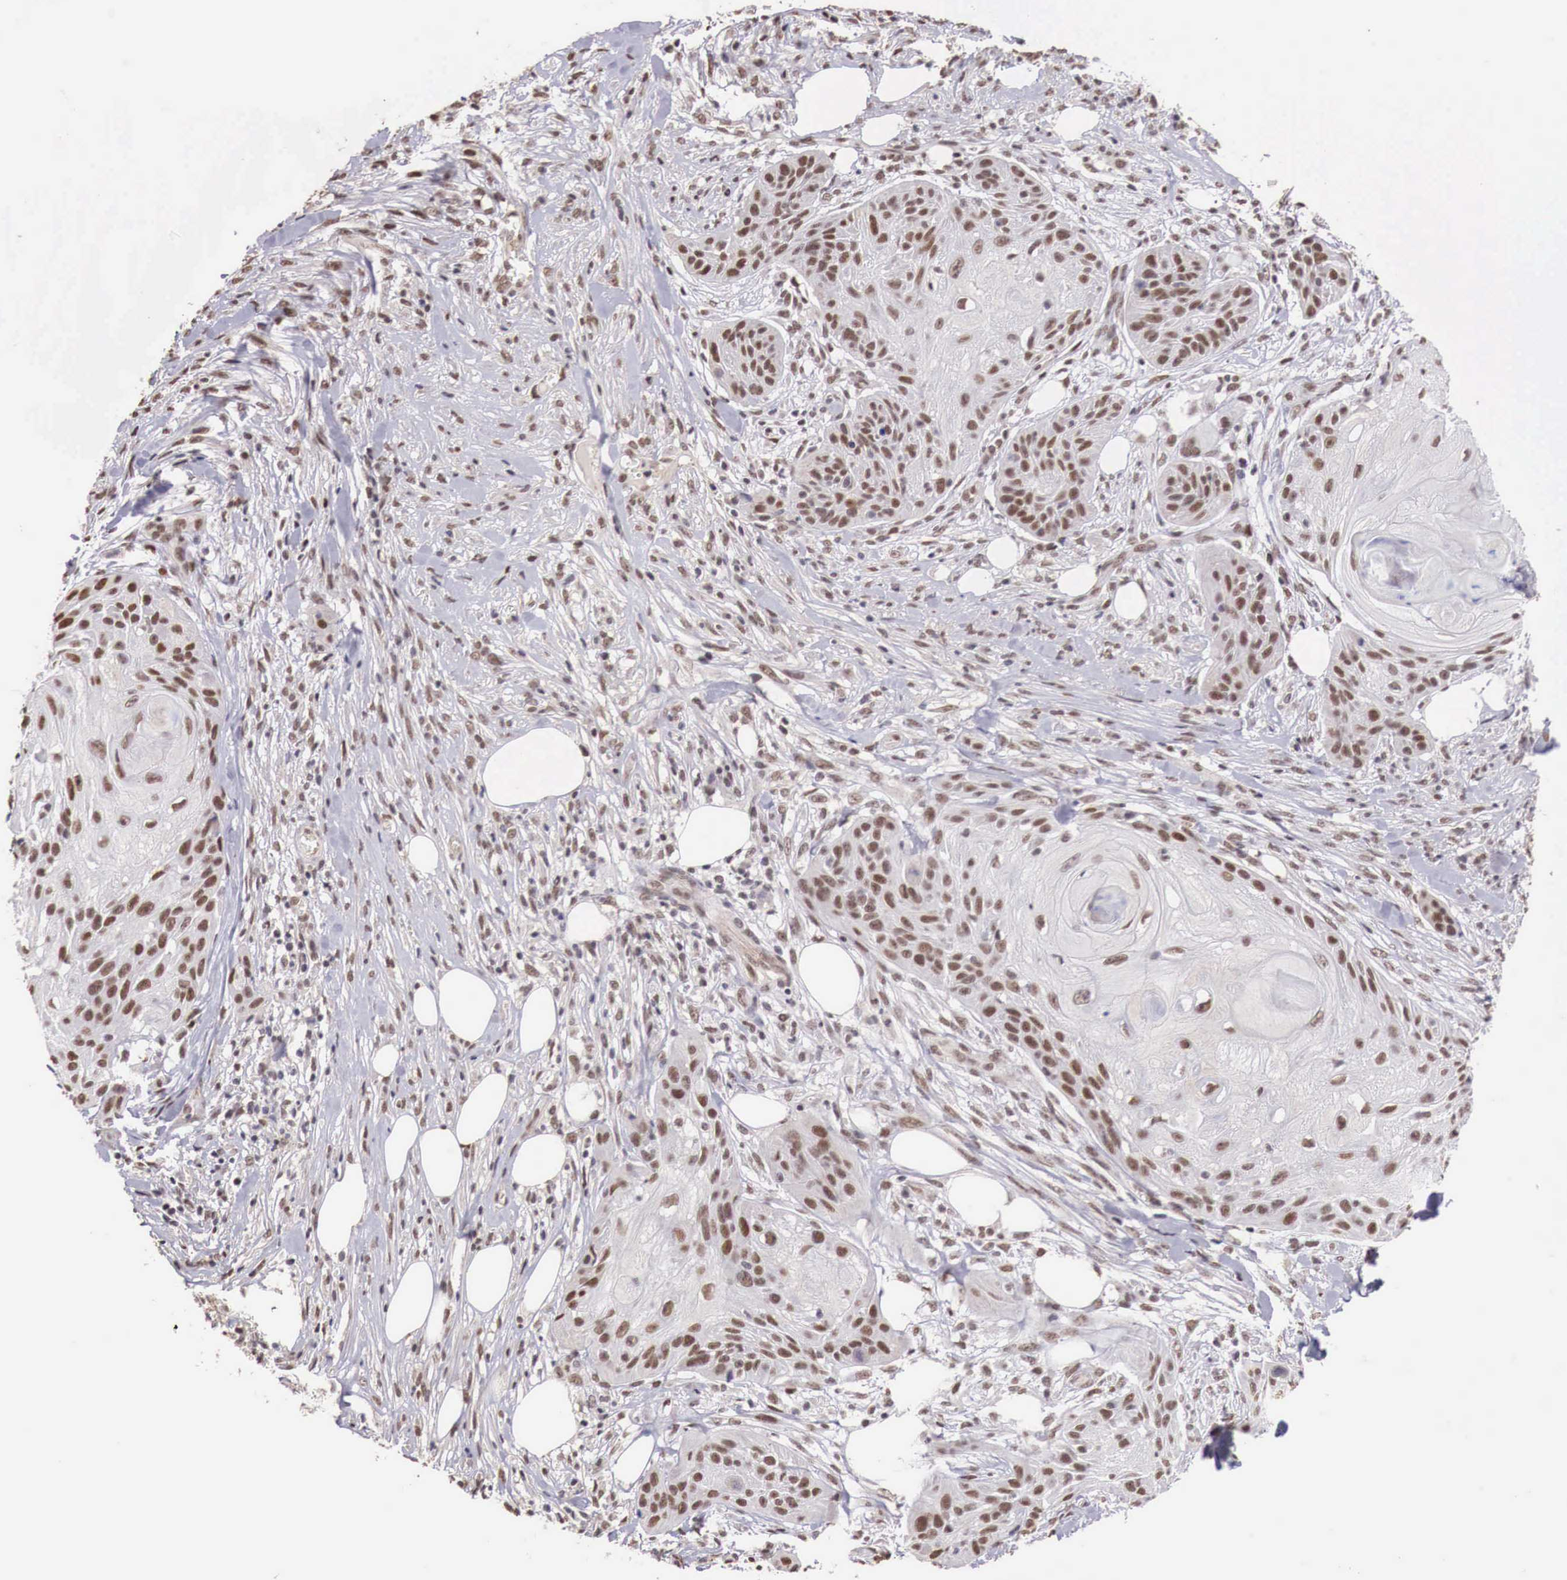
{"staining": {"intensity": "moderate", "quantity": "25%-75%", "location": "nuclear"}, "tissue": "skin cancer", "cell_type": "Tumor cells", "image_type": "cancer", "snomed": [{"axis": "morphology", "description": "Squamous cell carcinoma, NOS"}, {"axis": "topography", "description": "Skin"}], "caption": "This image displays skin cancer (squamous cell carcinoma) stained with immunohistochemistry (IHC) to label a protein in brown. The nuclear of tumor cells show moderate positivity for the protein. Nuclei are counter-stained blue.", "gene": "FOXP2", "patient": {"sex": "female", "age": 88}}